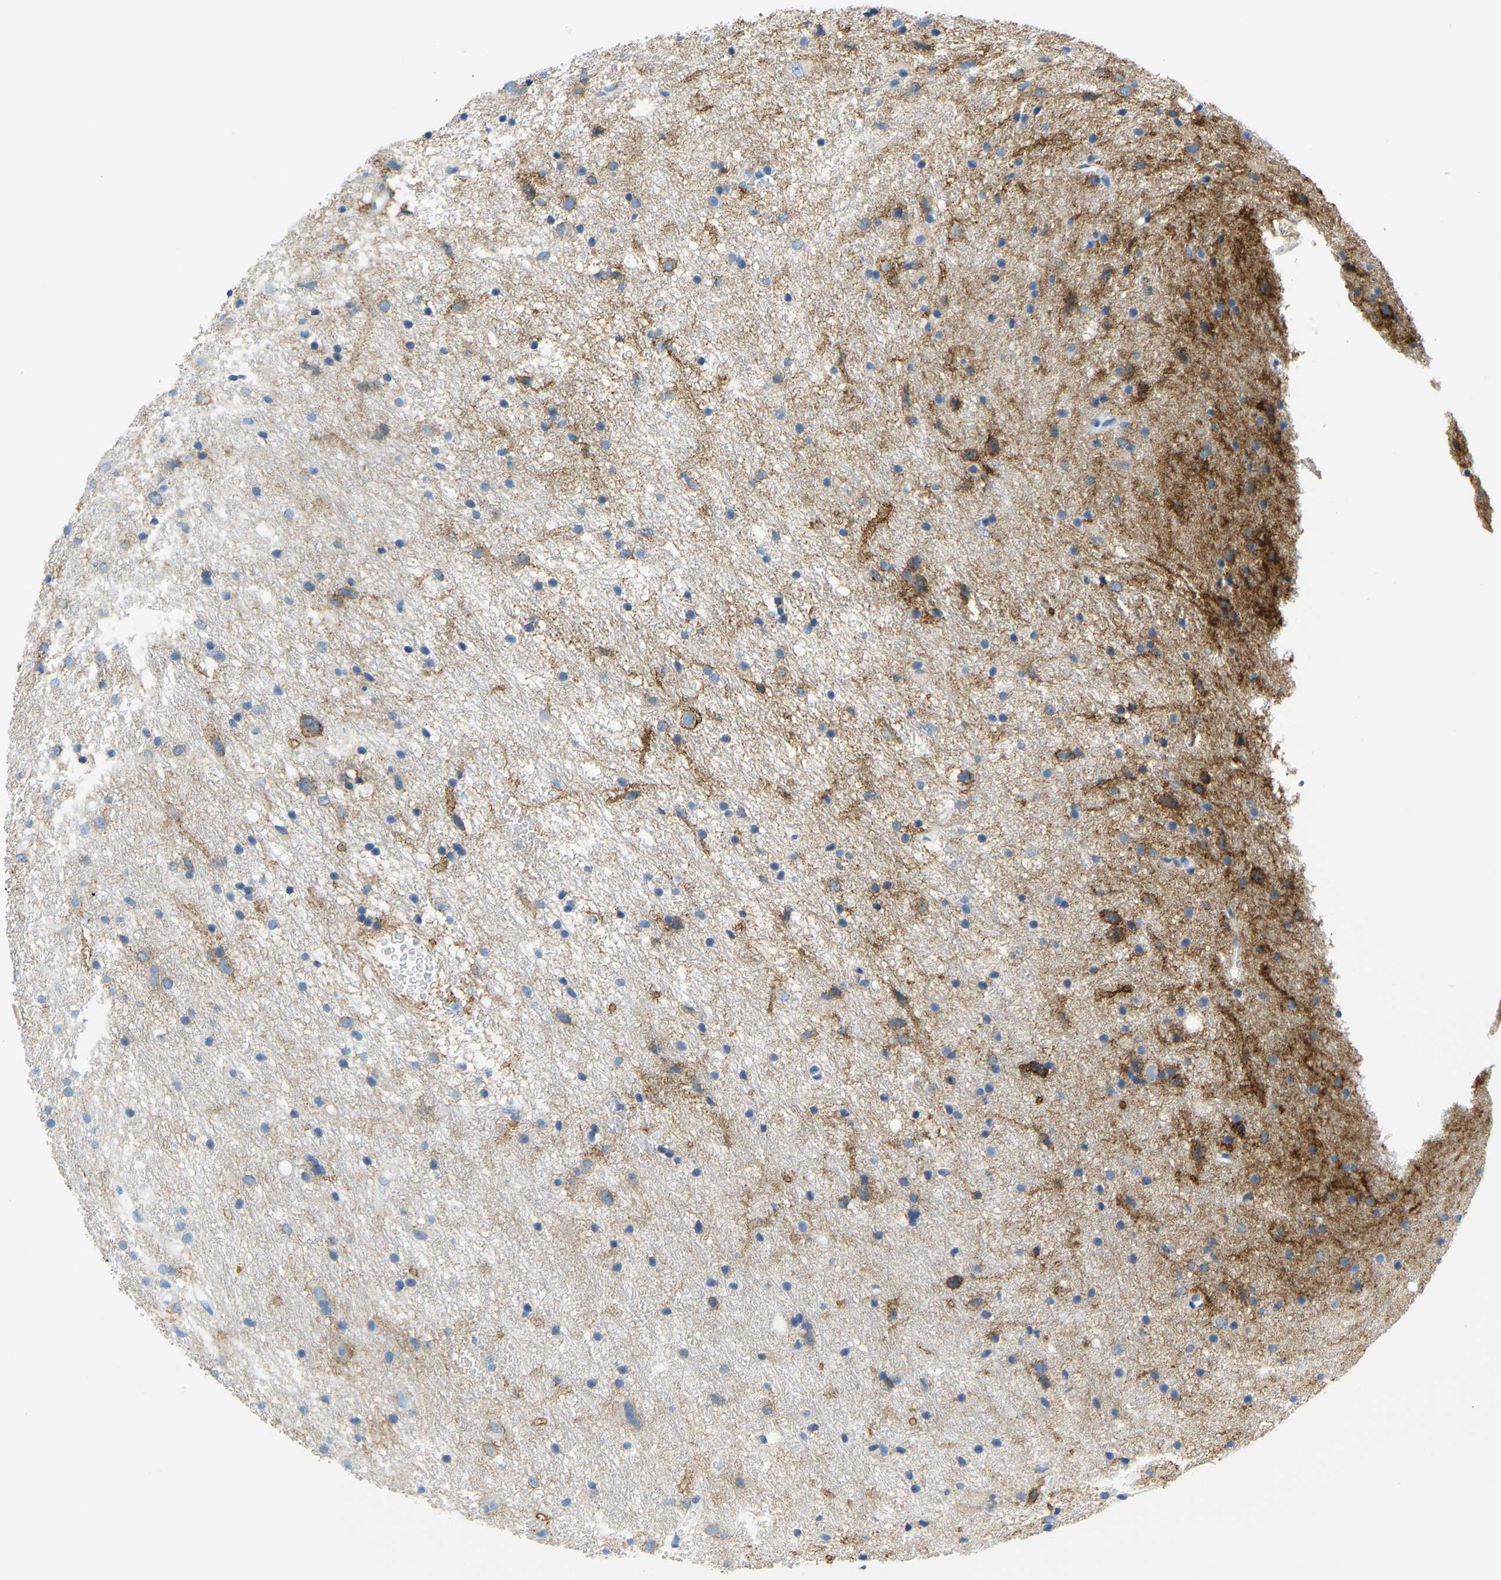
{"staining": {"intensity": "moderate", "quantity": "25%-75%", "location": "cytoplasmic/membranous"}, "tissue": "glioma", "cell_type": "Tumor cells", "image_type": "cancer", "snomed": [{"axis": "morphology", "description": "Glioma, malignant, Low grade"}, {"axis": "topography", "description": "Brain"}], "caption": "Malignant glioma (low-grade) tissue reveals moderate cytoplasmic/membranous staining in approximately 25%-75% of tumor cells, visualized by immunohistochemistry.", "gene": "SERPINB3", "patient": {"sex": "male", "age": 77}}